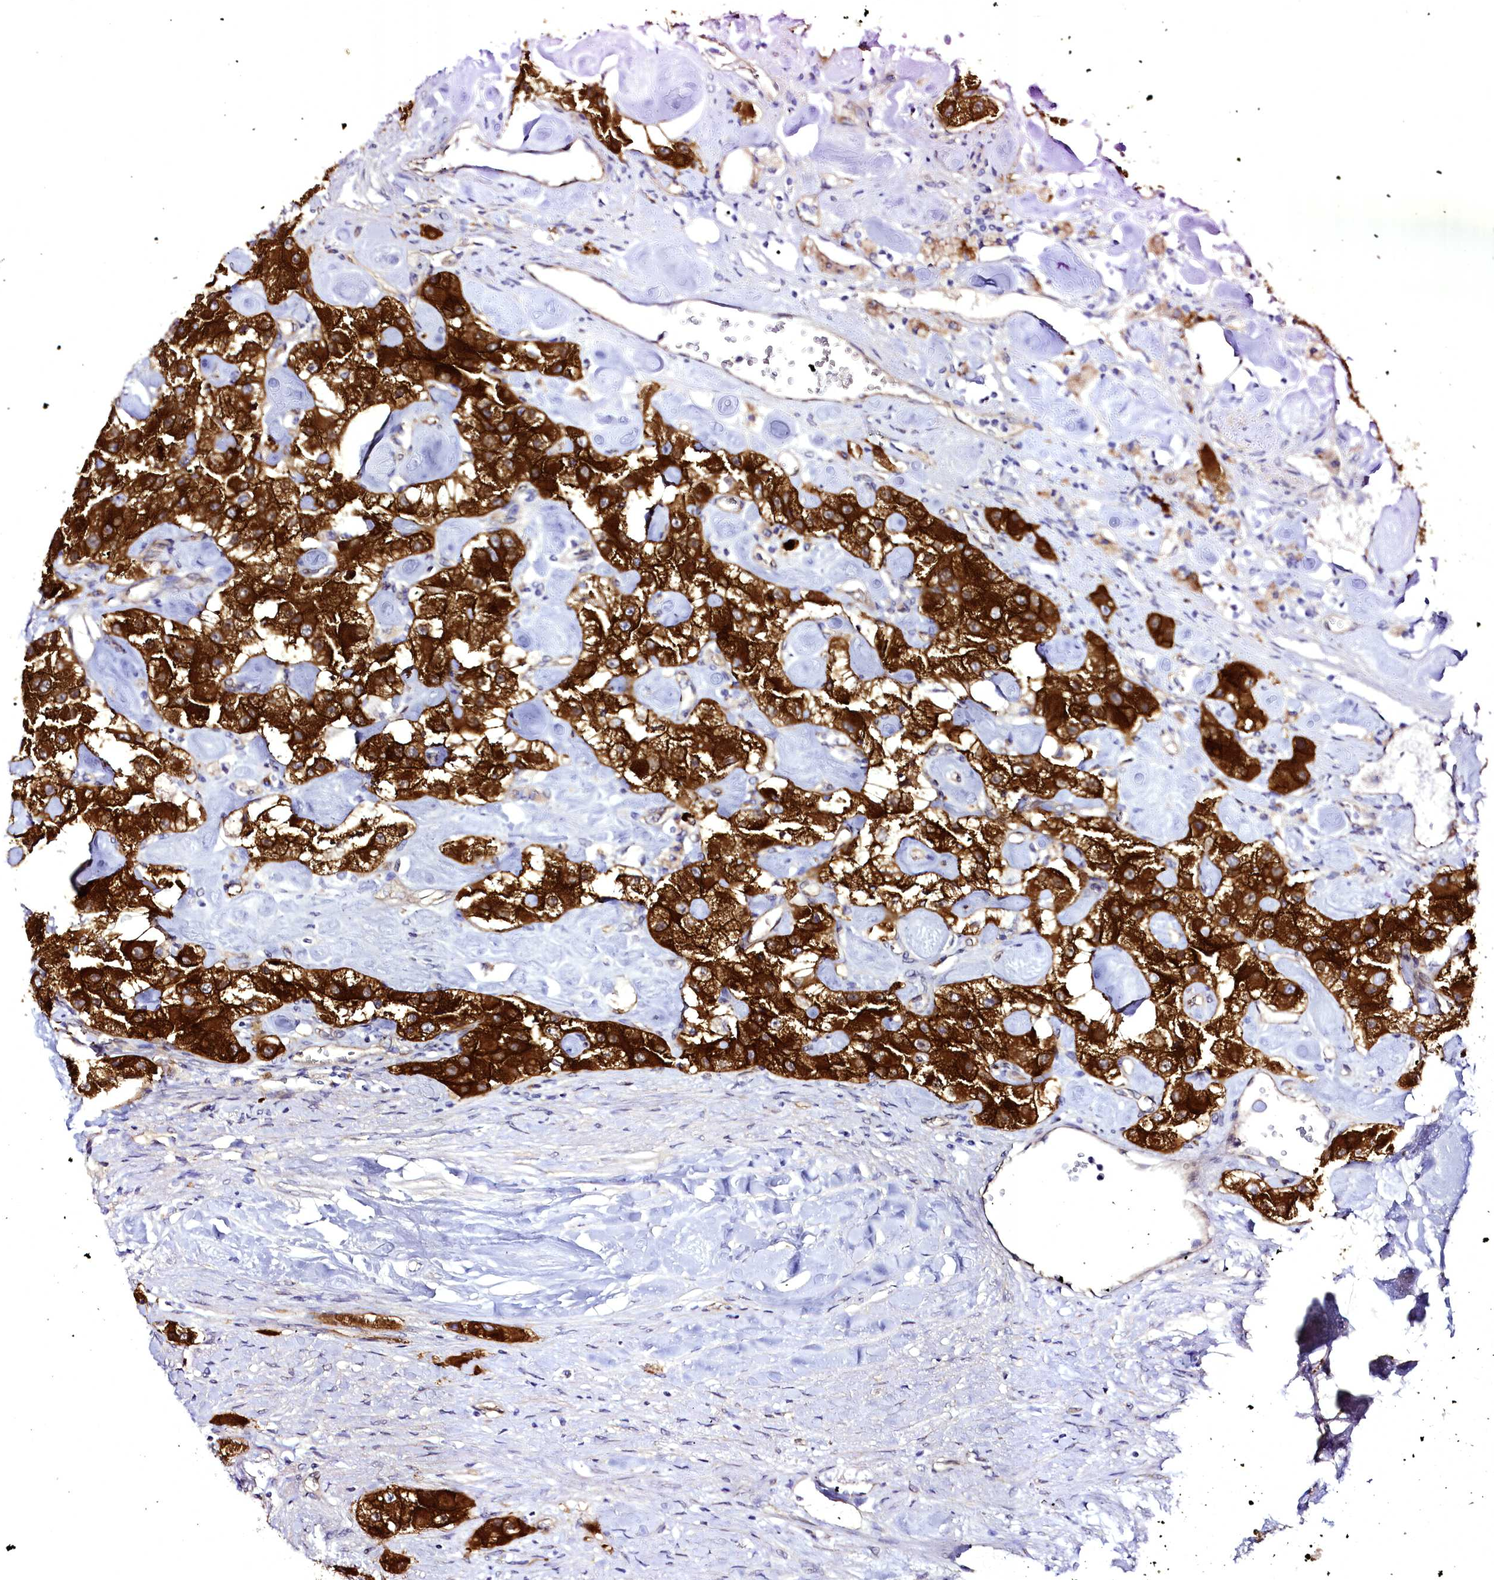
{"staining": {"intensity": "strong", "quantity": ">75%", "location": "cytoplasmic/membranous"}, "tissue": "carcinoid", "cell_type": "Tumor cells", "image_type": "cancer", "snomed": [{"axis": "morphology", "description": "Carcinoid, malignant, NOS"}, {"axis": "topography", "description": "Pancreas"}], "caption": "Tumor cells exhibit strong cytoplasmic/membranous staining in approximately >75% of cells in carcinoid.", "gene": "STXBP1", "patient": {"sex": "male", "age": 41}}